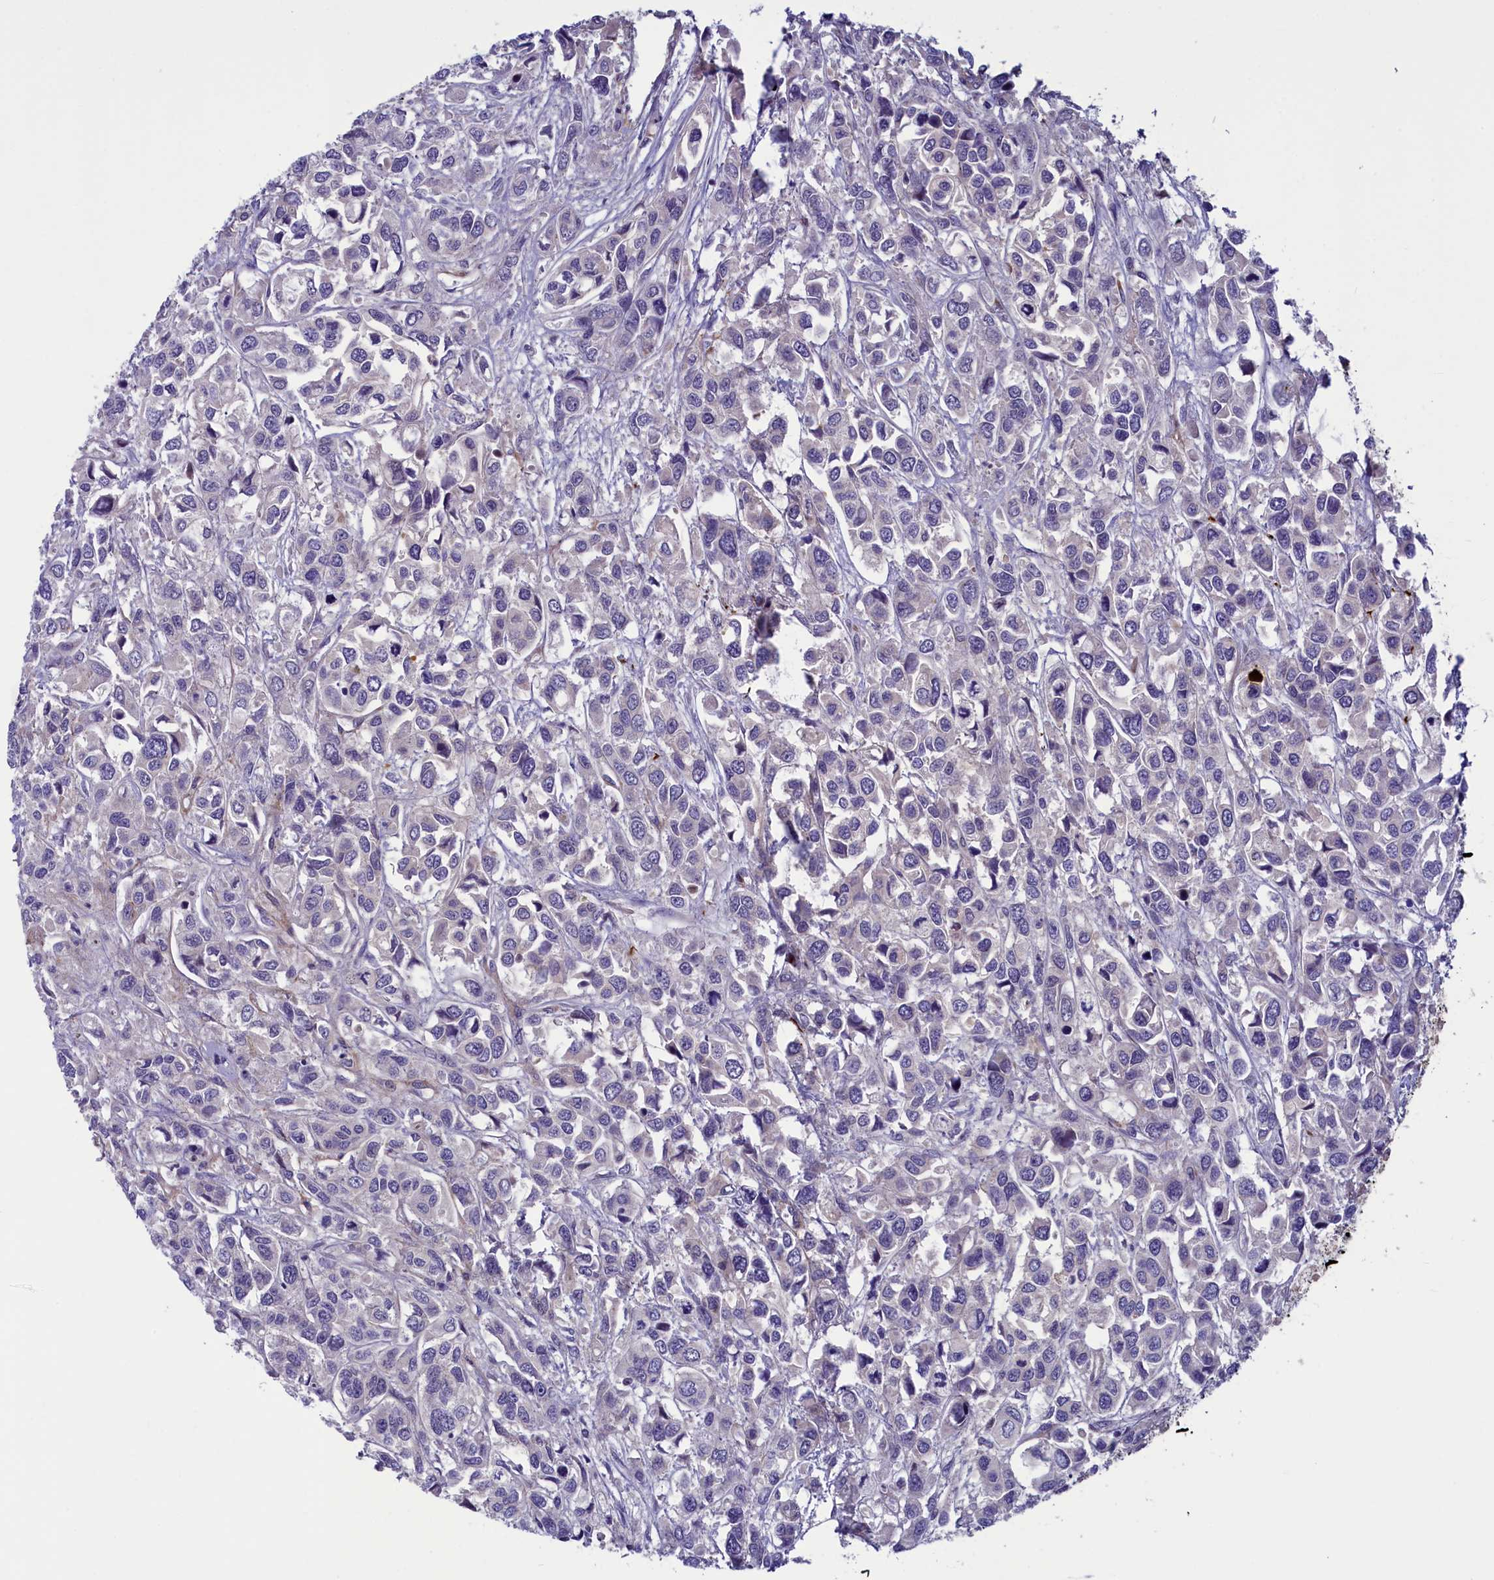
{"staining": {"intensity": "negative", "quantity": "none", "location": "none"}, "tissue": "urothelial cancer", "cell_type": "Tumor cells", "image_type": "cancer", "snomed": [{"axis": "morphology", "description": "Urothelial carcinoma, High grade"}, {"axis": "topography", "description": "Urinary bladder"}], "caption": "Histopathology image shows no significant protein positivity in tumor cells of urothelial carcinoma (high-grade).", "gene": "LOXL1", "patient": {"sex": "male", "age": 67}}